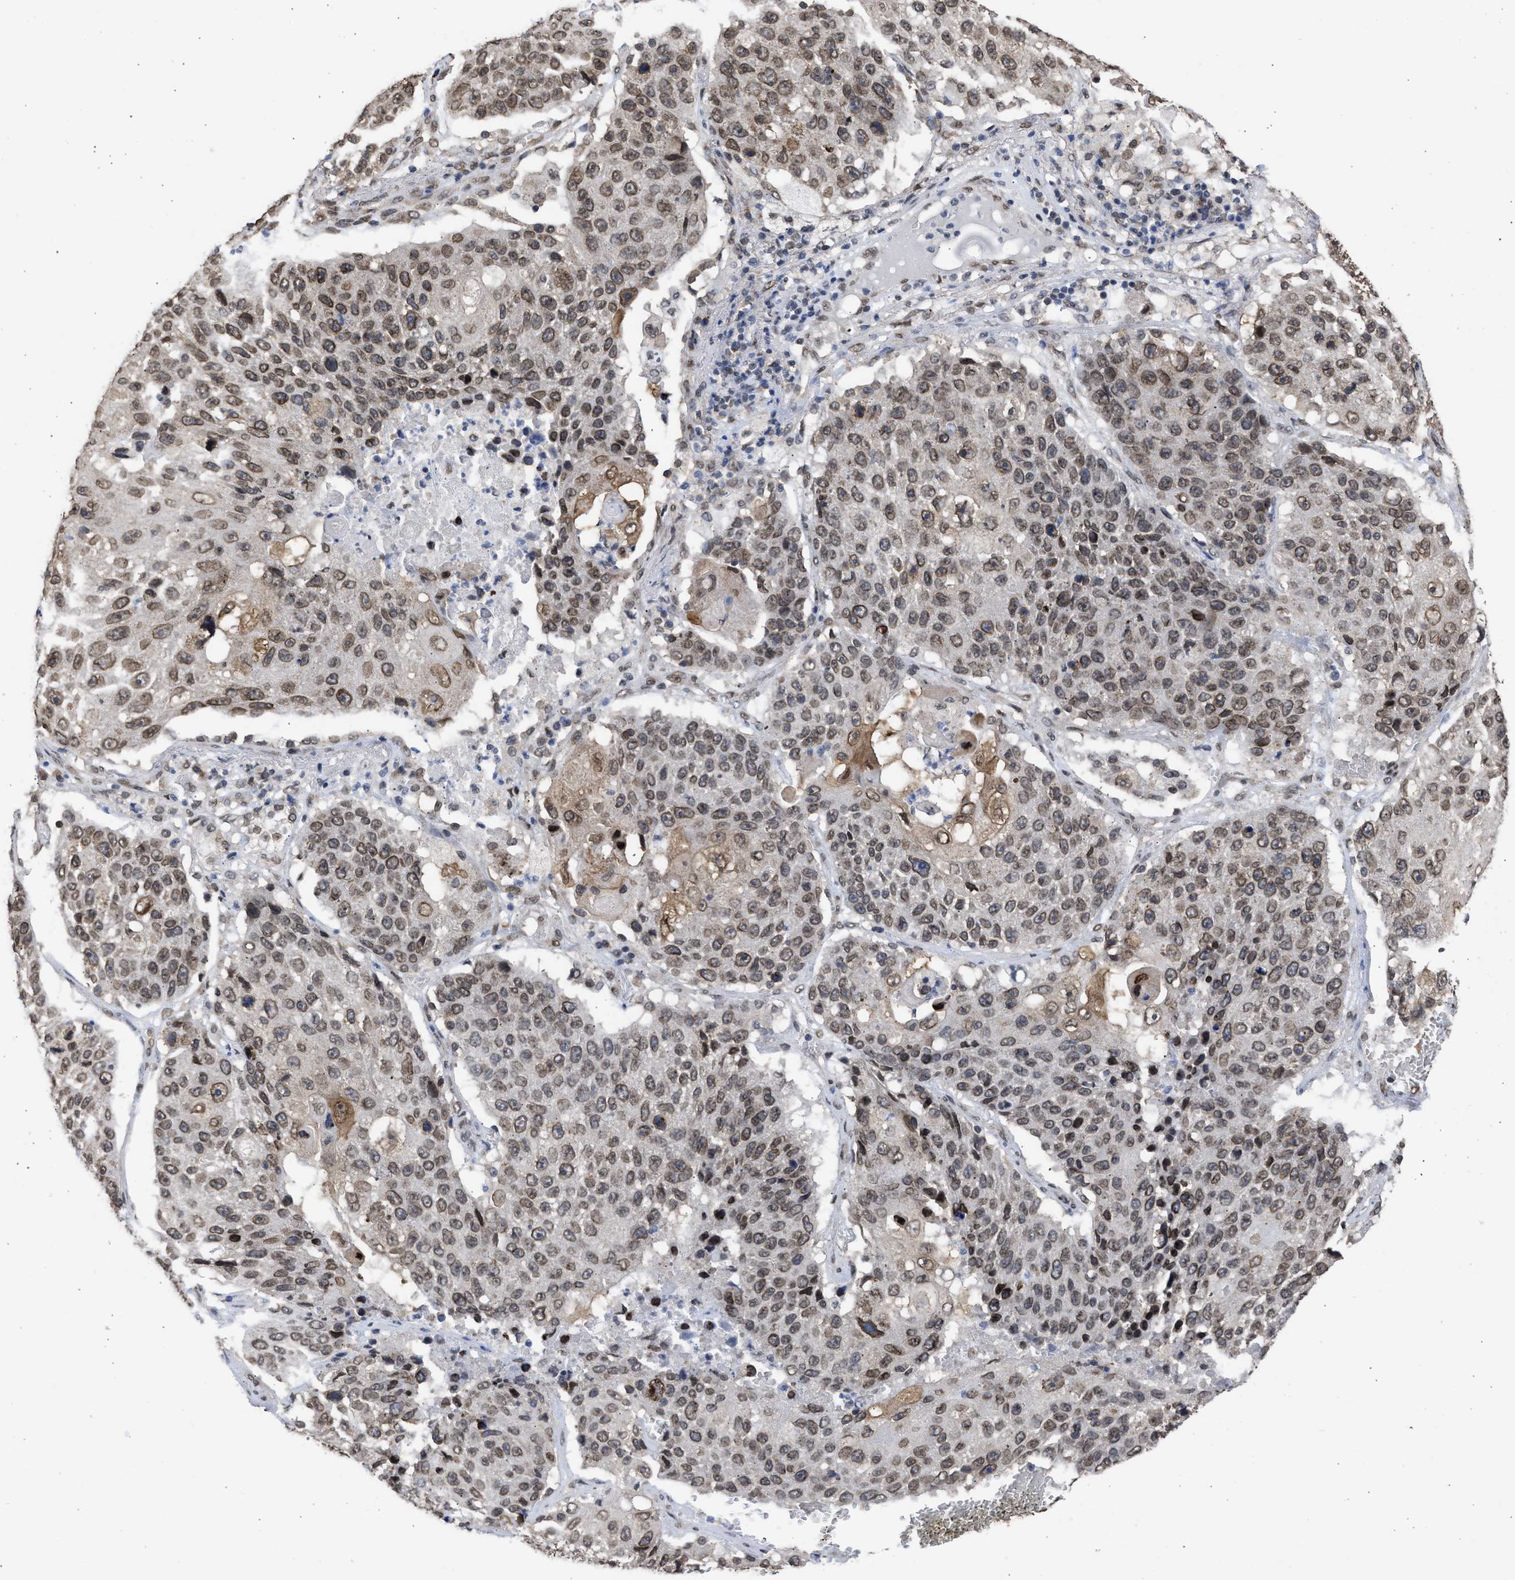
{"staining": {"intensity": "moderate", "quantity": "<25%", "location": "cytoplasmic/membranous,nuclear"}, "tissue": "lung cancer", "cell_type": "Tumor cells", "image_type": "cancer", "snomed": [{"axis": "morphology", "description": "Squamous cell carcinoma, NOS"}, {"axis": "topography", "description": "Lung"}], "caption": "Lung squamous cell carcinoma tissue exhibits moderate cytoplasmic/membranous and nuclear positivity in approximately <25% of tumor cells, visualized by immunohistochemistry. Using DAB (3,3'-diaminobenzidine) (brown) and hematoxylin (blue) stains, captured at high magnification using brightfield microscopy.", "gene": "NUP35", "patient": {"sex": "male", "age": 61}}